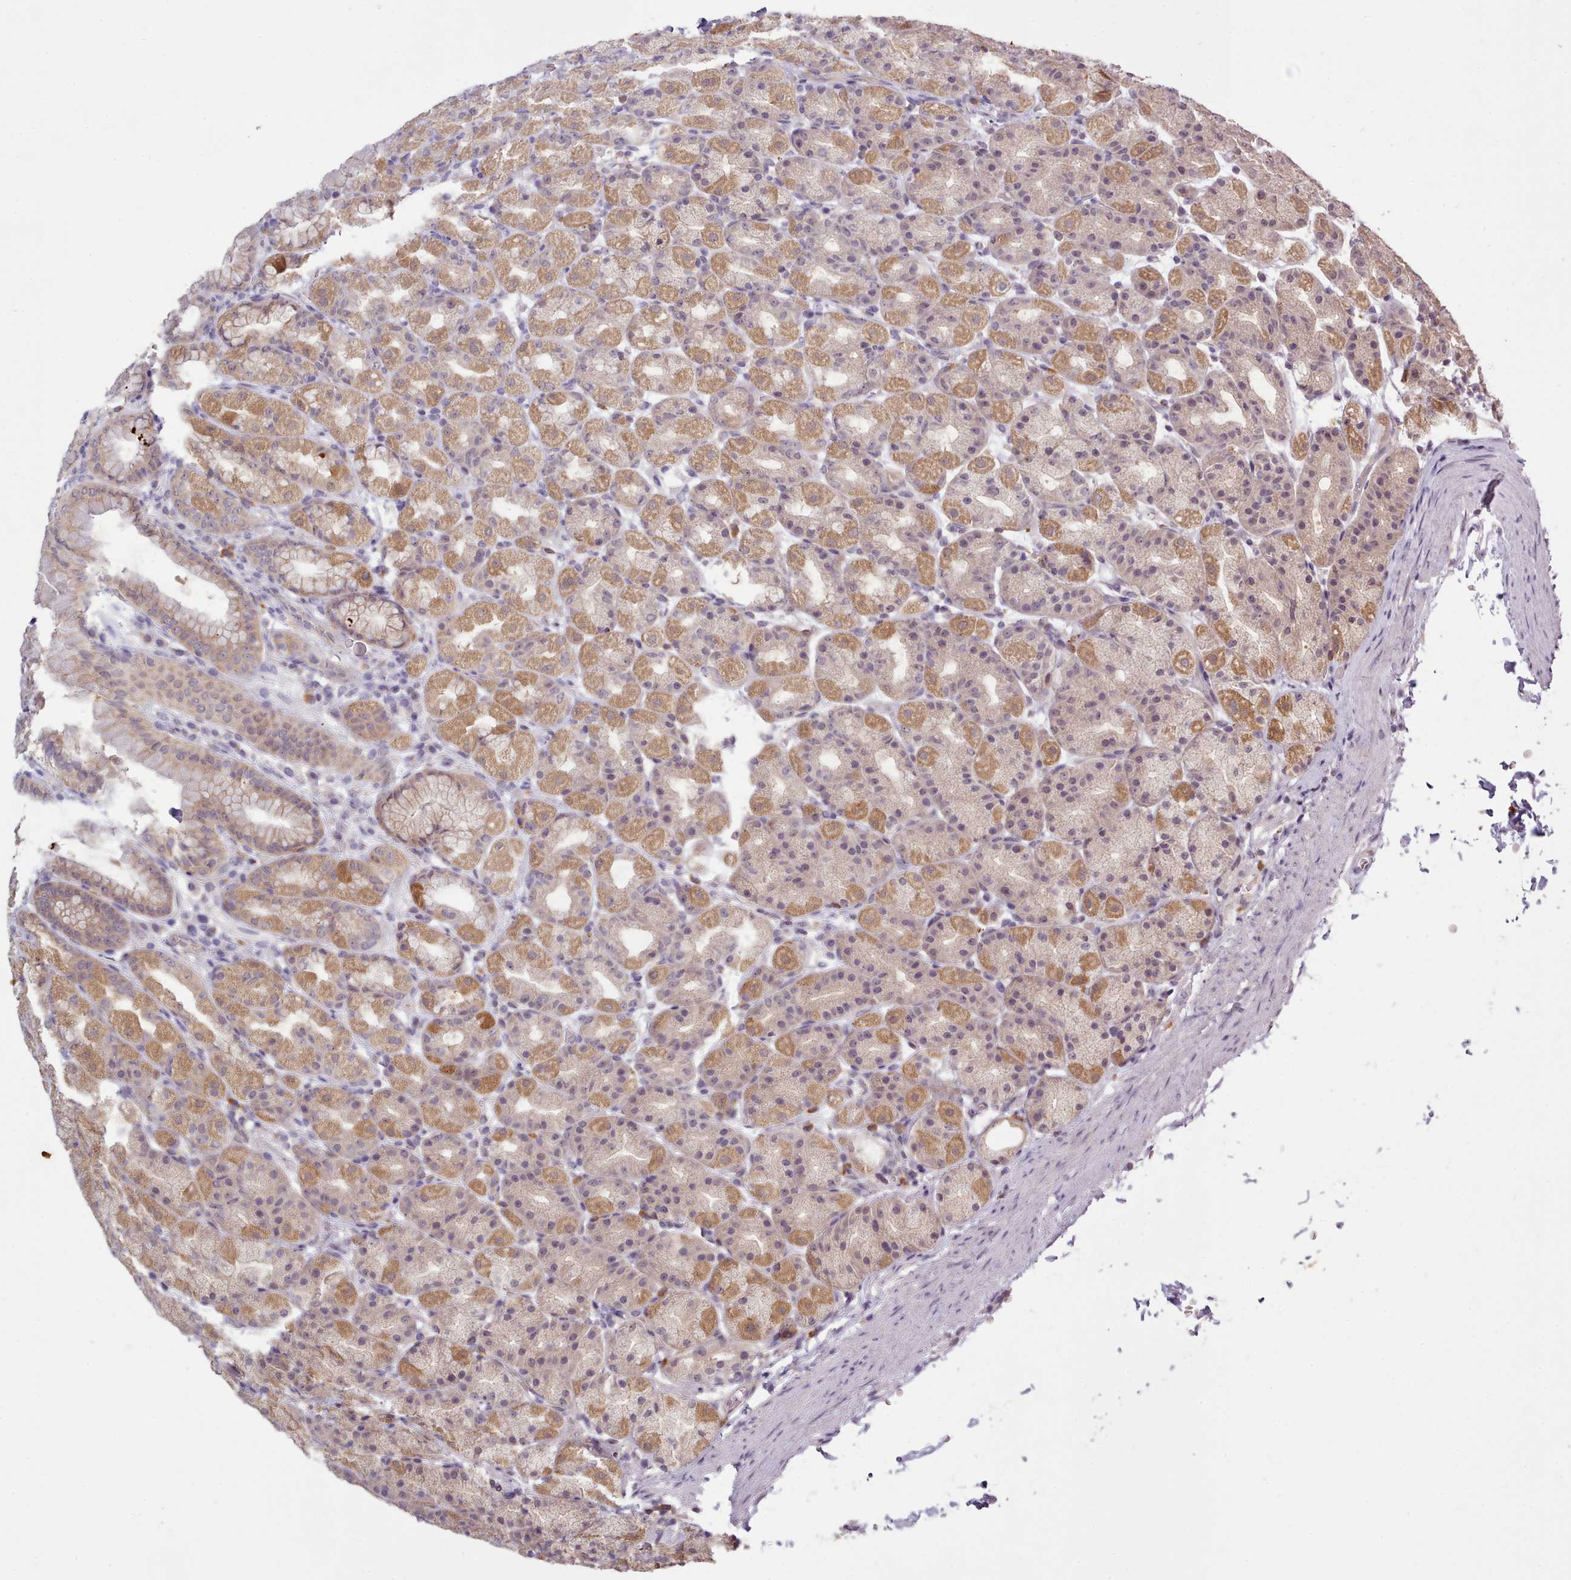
{"staining": {"intensity": "moderate", "quantity": "25%-75%", "location": "cytoplasmic/membranous"}, "tissue": "stomach", "cell_type": "Glandular cells", "image_type": "normal", "snomed": [{"axis": "morphology", "description": "Normal tissue, NOS"}, {"axis": "topography", "description": "Stomach, upper"}, {"axis": "topography", "description": "Stomach"}], "caption": "This photomicrograph exhibits IHC staining of unremarkable human stomach, with medium moderate cytoplasmic/membranous positivity in approximately 25%-75% of glandular cells.", "gene": "ARL17A", "patient": {"sex": "male", "age": 68}}